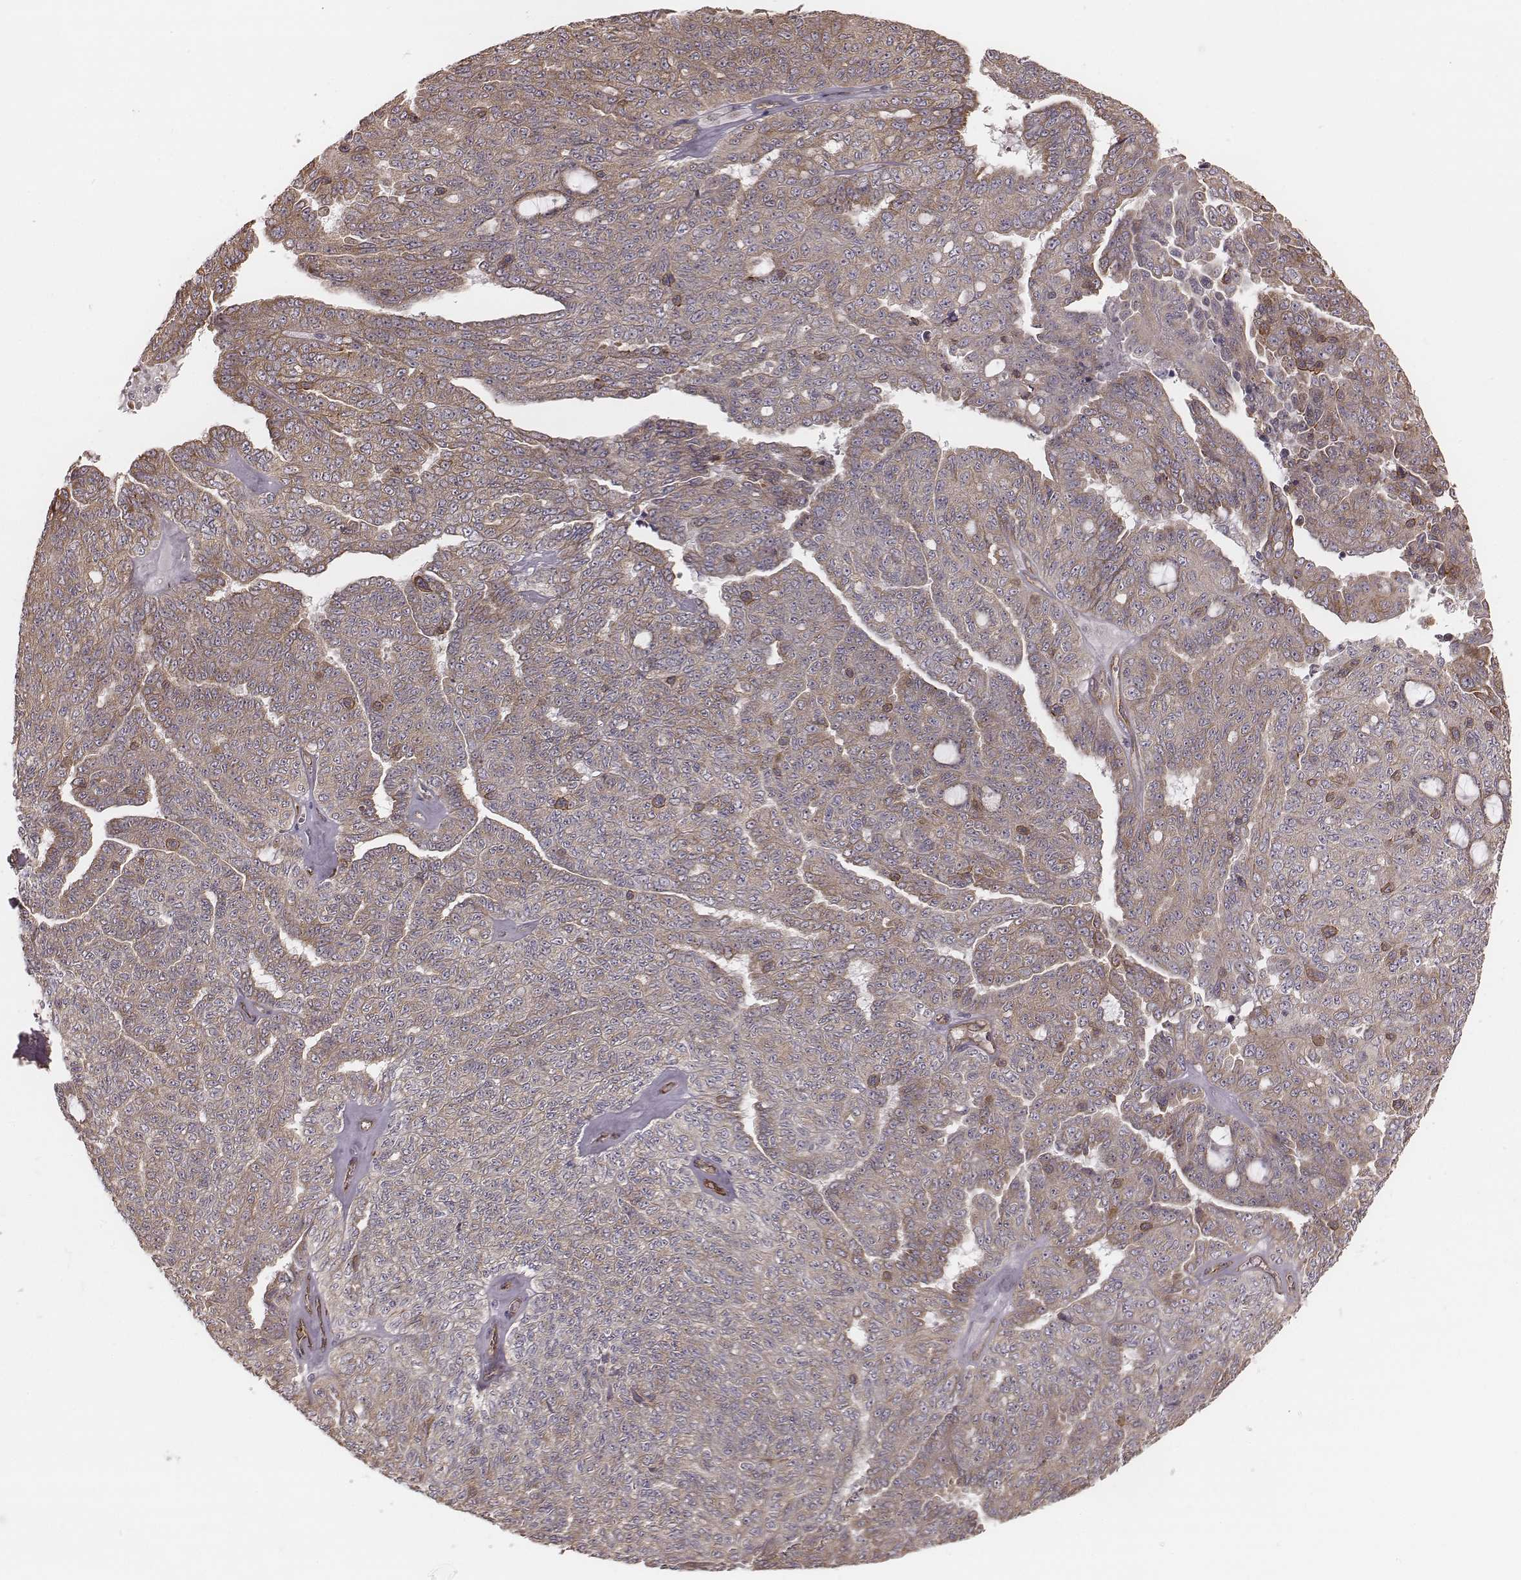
{"staining": {"intensity": "weak", "quantity": ">75%", "location": "cytoplasmic/membranous"}, "tissue": "ovarian cancer", "cell_type": "Tumor cells", "image_type": "cancer", "snomed": [{"axis": "morphology", "description": "Cystadenocarcinoma, serous, NOS"}, {"axis": "topography", "description": "Ovary"}], "caption": "Immunohistochemical staining of ovarian cancer (serous cystadenocarcinoma) reveals low levels of weak cytoplasmic/membranous protein expression in about >75% of tumor cells.", "gene": "PALMD", "patient": {"sex": "female", "age": 71}}